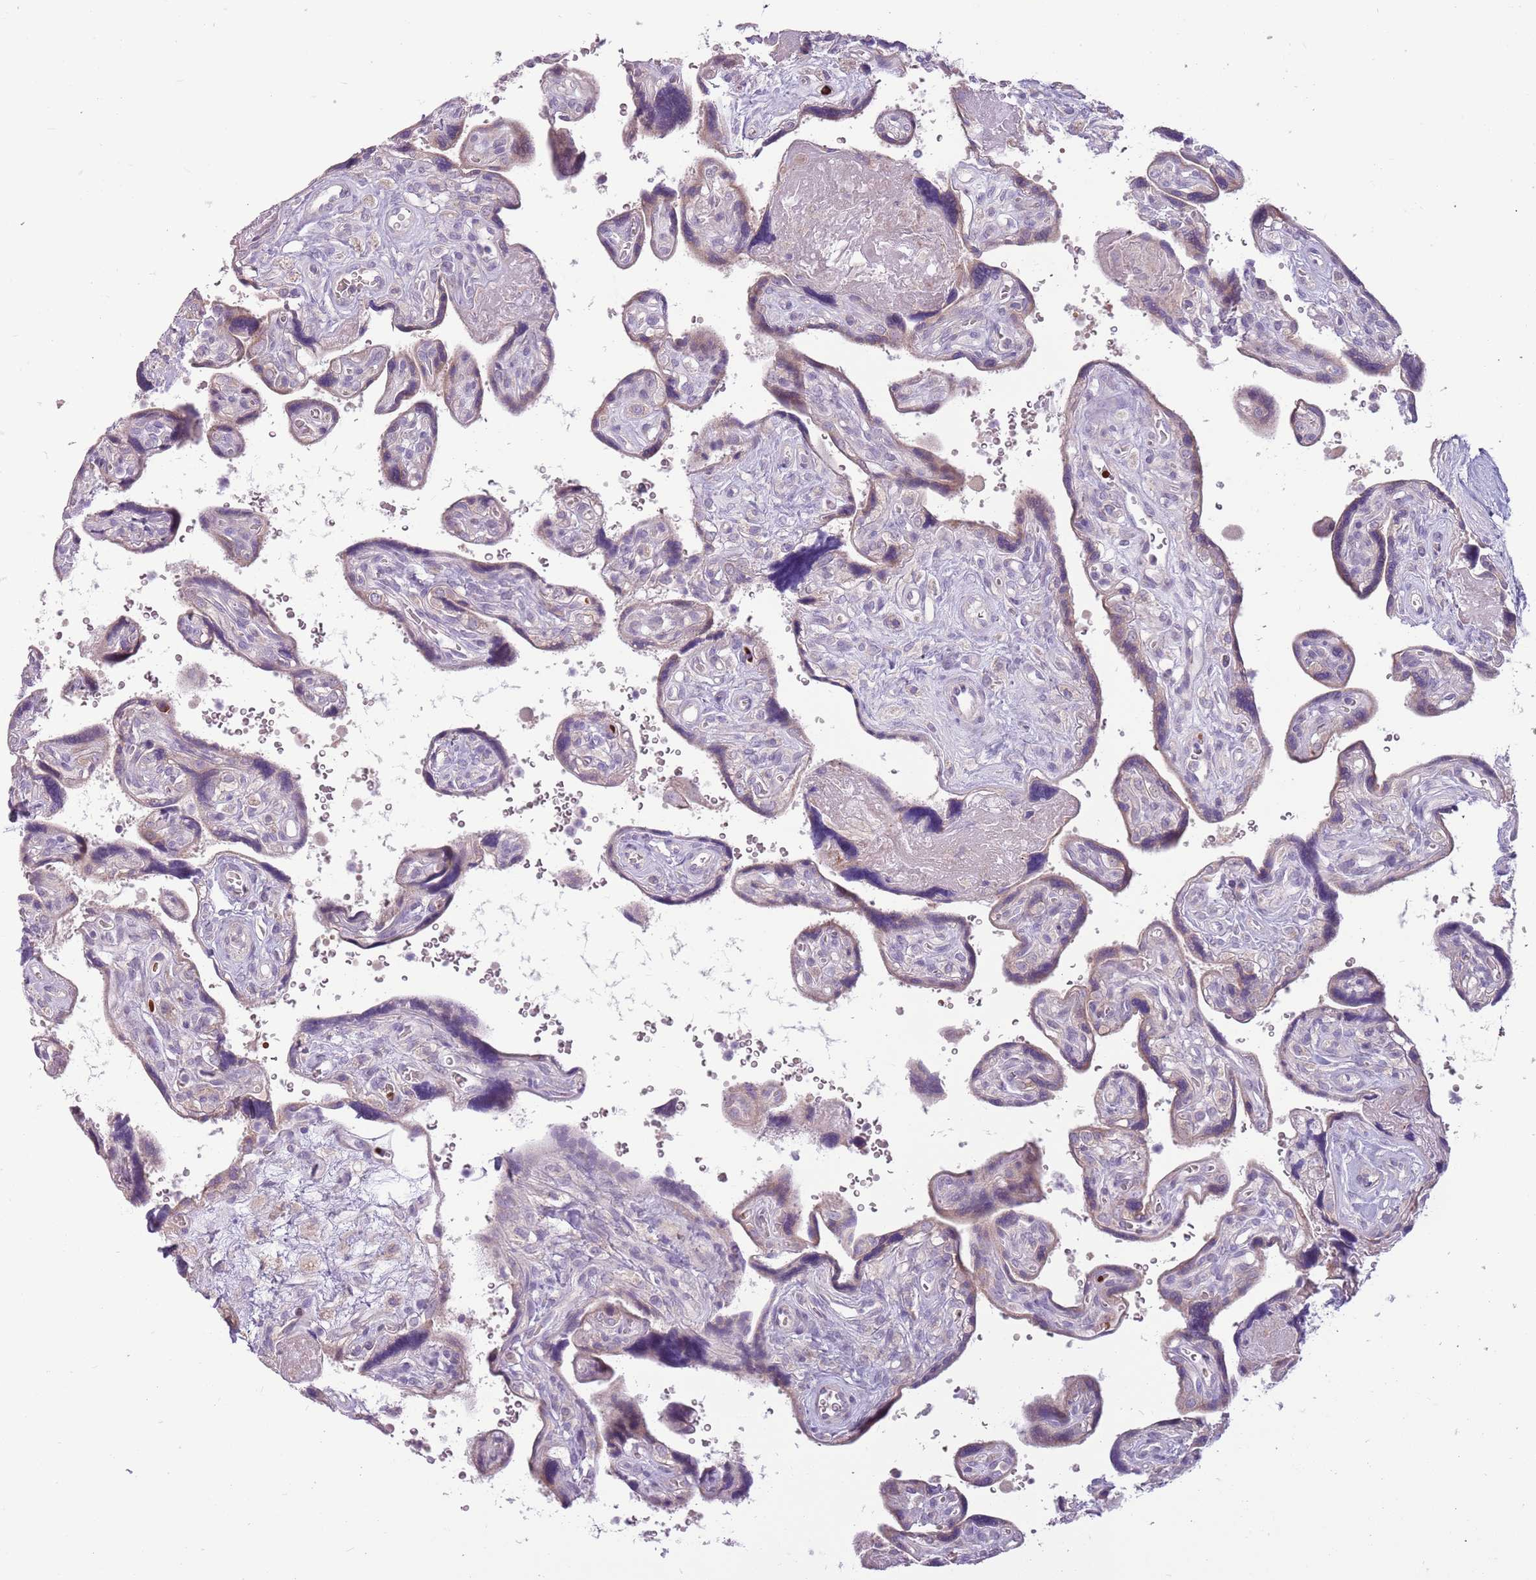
{"staining": {"intensity": "weak", "quantity": "25%-75%", "location": "cytoplasmic/membranous"}, "tissue": "placenta", "cell_type": "Trophoblastic cells", "image_type": "normal", "snomed": [{"axis": "morphology", "description": "Normal tissue, NOS"}, {"axis": "topography", "description": "Placenta"}], "caption": "Trophoblastic cells exhibit low levels of weak cytoplasmic/membranous expression in about 25%-75% of cells in normal human placenta.", "gene": "HSPA14", "patient": {"sex": "female", "age": 39}}